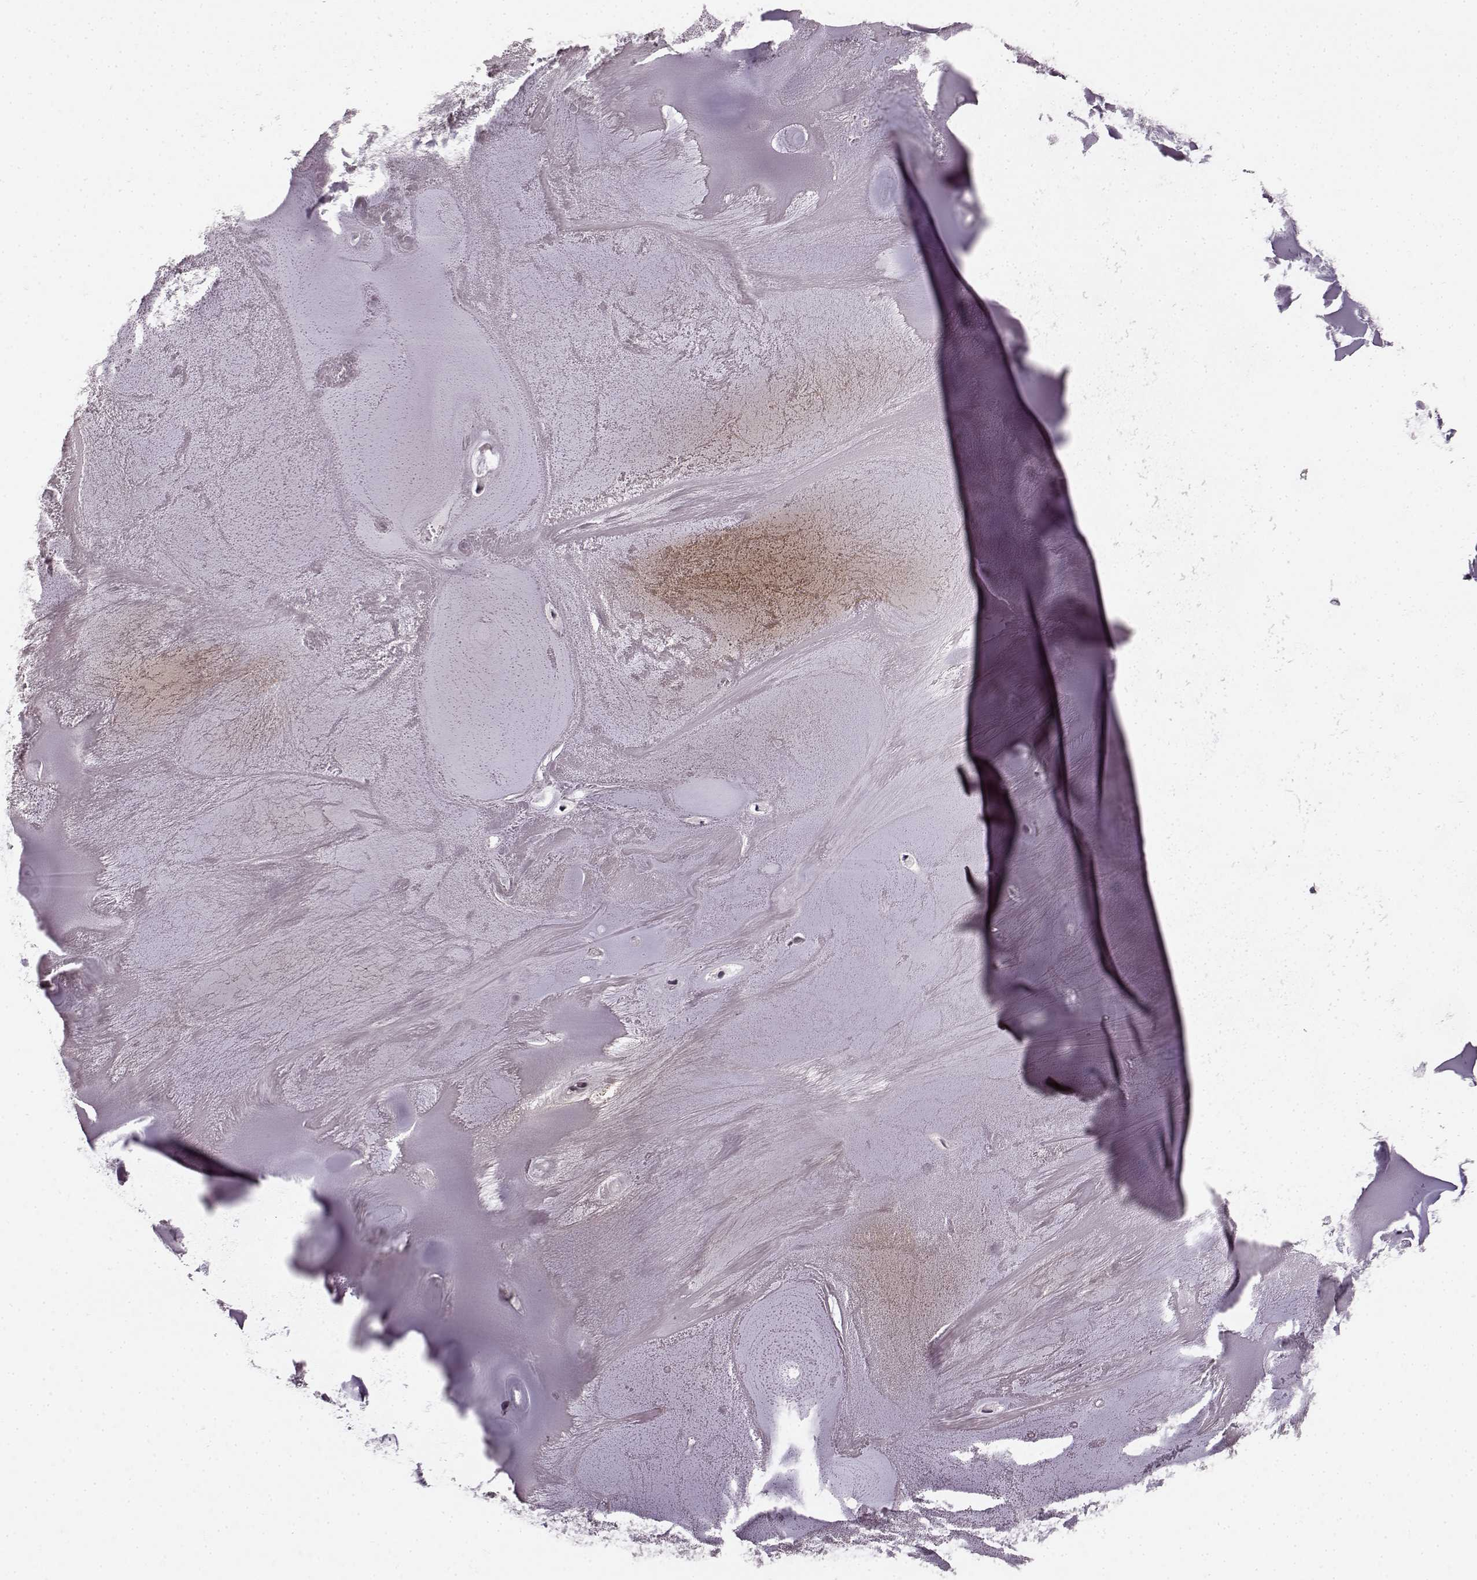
{"staining": {"intensity": "negative", "quantity": "none", "location": "none"}, "tissue": "soft tissue", "cell_type": "Chondrocytes", "image_type": "normal", "snomed": [{"axis": "morphology", "description": "Normal tissue, NOS"}, {"axis": "morphology", "description": "Squamous cell carcinoma, NOS"}, {"axis": "topography", "description": "Cartilage tissue"}, {"axis": "topography", "description": "Lung"}], "caption": "This is an immunohistochemistry (IHC) photomicrograph of unremarkable soft tissue. There is no positivity in chondrocytes.", "gene": "CCNA2", "patient": {"sex": "male", "age": 66}}